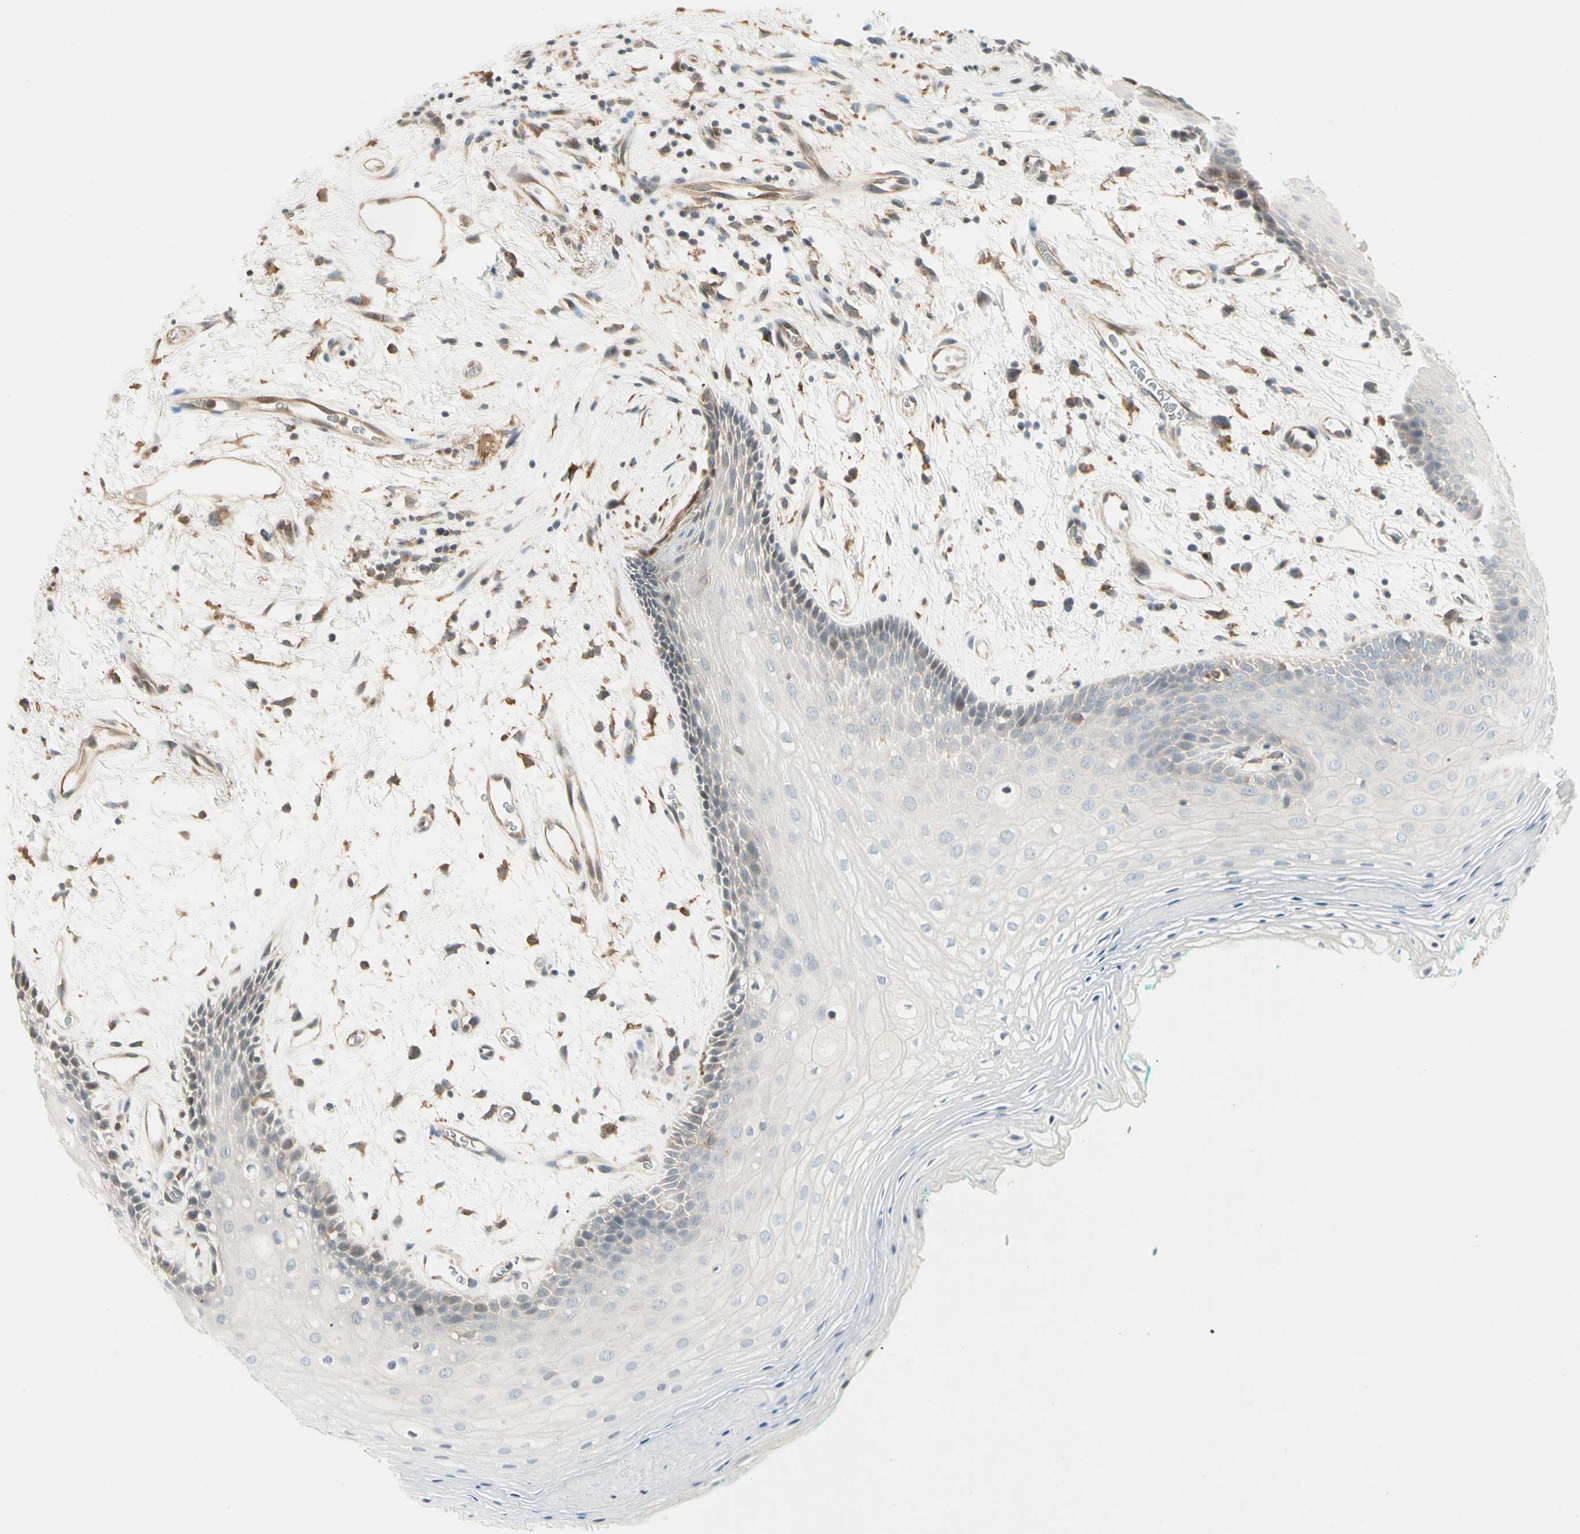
{"staining": {"intensity": "negative", "quantity": "none", "location": "none"}, "tissue": "oral mucosa", "cell_type": "Squamous epithelial cells", "image_type": "normal", "snomed": [{"axis": "morphology", "description": "Normal tissue, NOS"}, {"axis": "topography", "description": "Skeletal muscle"}, {"axis": "topography", "description": "Oral tissue"}, {"axis": "topography", "description": "Peripheral nerve tissue"}], "caption": "IHC micrograph of benign oral mucosa stained for a protein (brown), which displays no staining in squamous epithelial cells. The staining is performed using DAB (3,3'-diaminobenzidine) brown chromogen with nuclei counter-stained in using hematoxylin.", "gene": "FNDC3B", "patient": {"sex": "female", "age": 84}}